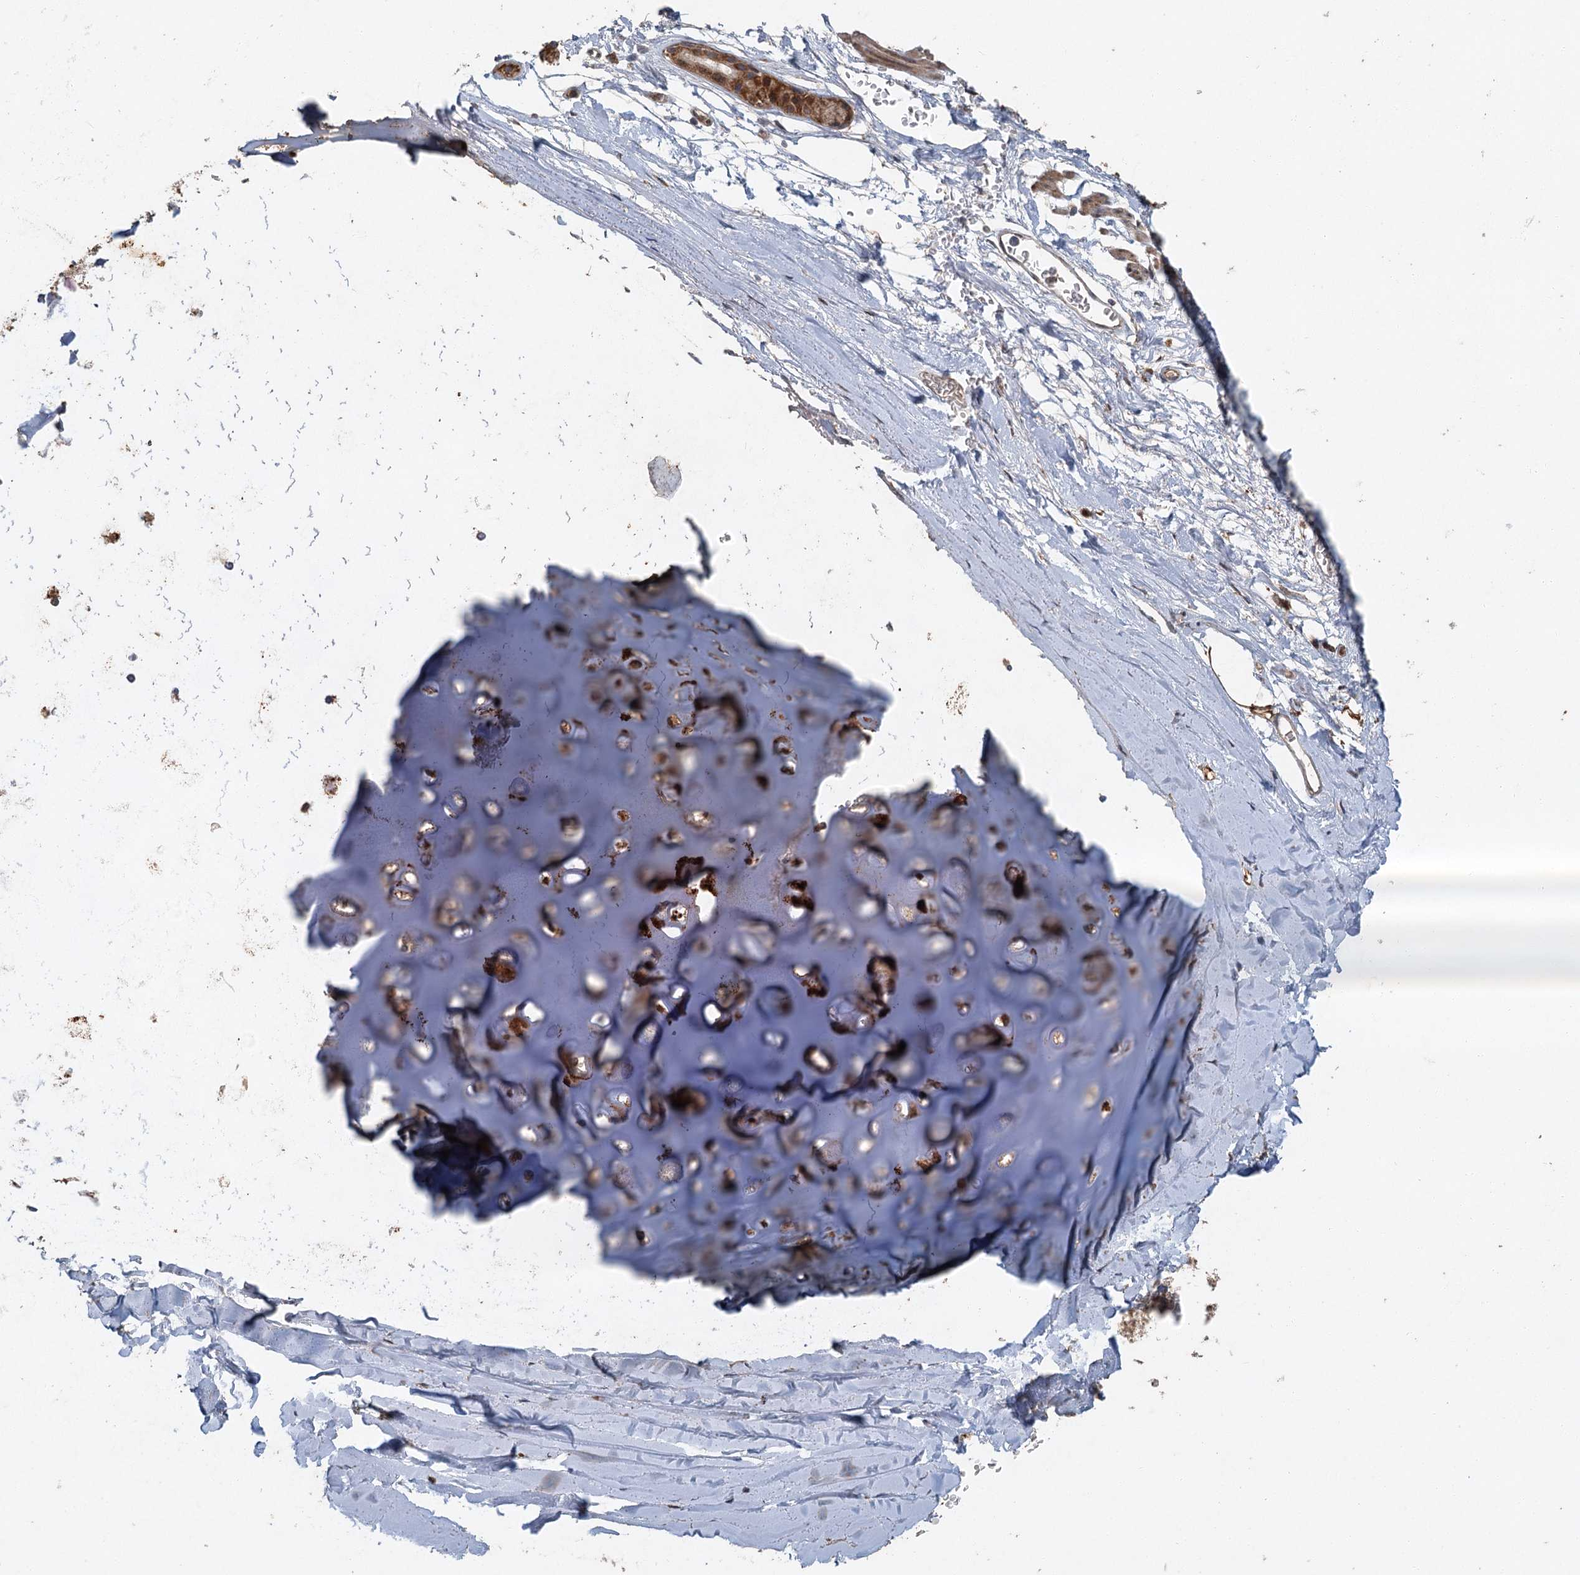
{"staining": {"intensity": "strong", "quantity": ">75%", "location": "cytoplasmic/membranous,nuclear"}, "tissue": "adipose tissue", "cell_type": "Adipocytes", "image_type": "normal", "snomed": [{"axis": "morphology", "description": "Normal tissue, NOS"}, {"axis": "topography", "description": "Lymph node"}, {"axis": "topography", "description": "Bronchus"}], "caption": "Unremarkable adipose tissue was stained to show a protein in brown. There is high levels of strong cytoplasmic/membranous,nuclear expression in about >75% of adipocytes. The staining was performed using DAB (3,3'-diaminobenzidine), with brown indicating positive protein expression. Nuclei are stained blue with hematoxylin.", "gene": "SRPX2", "patient": {"sex": "male", "age": 63}}